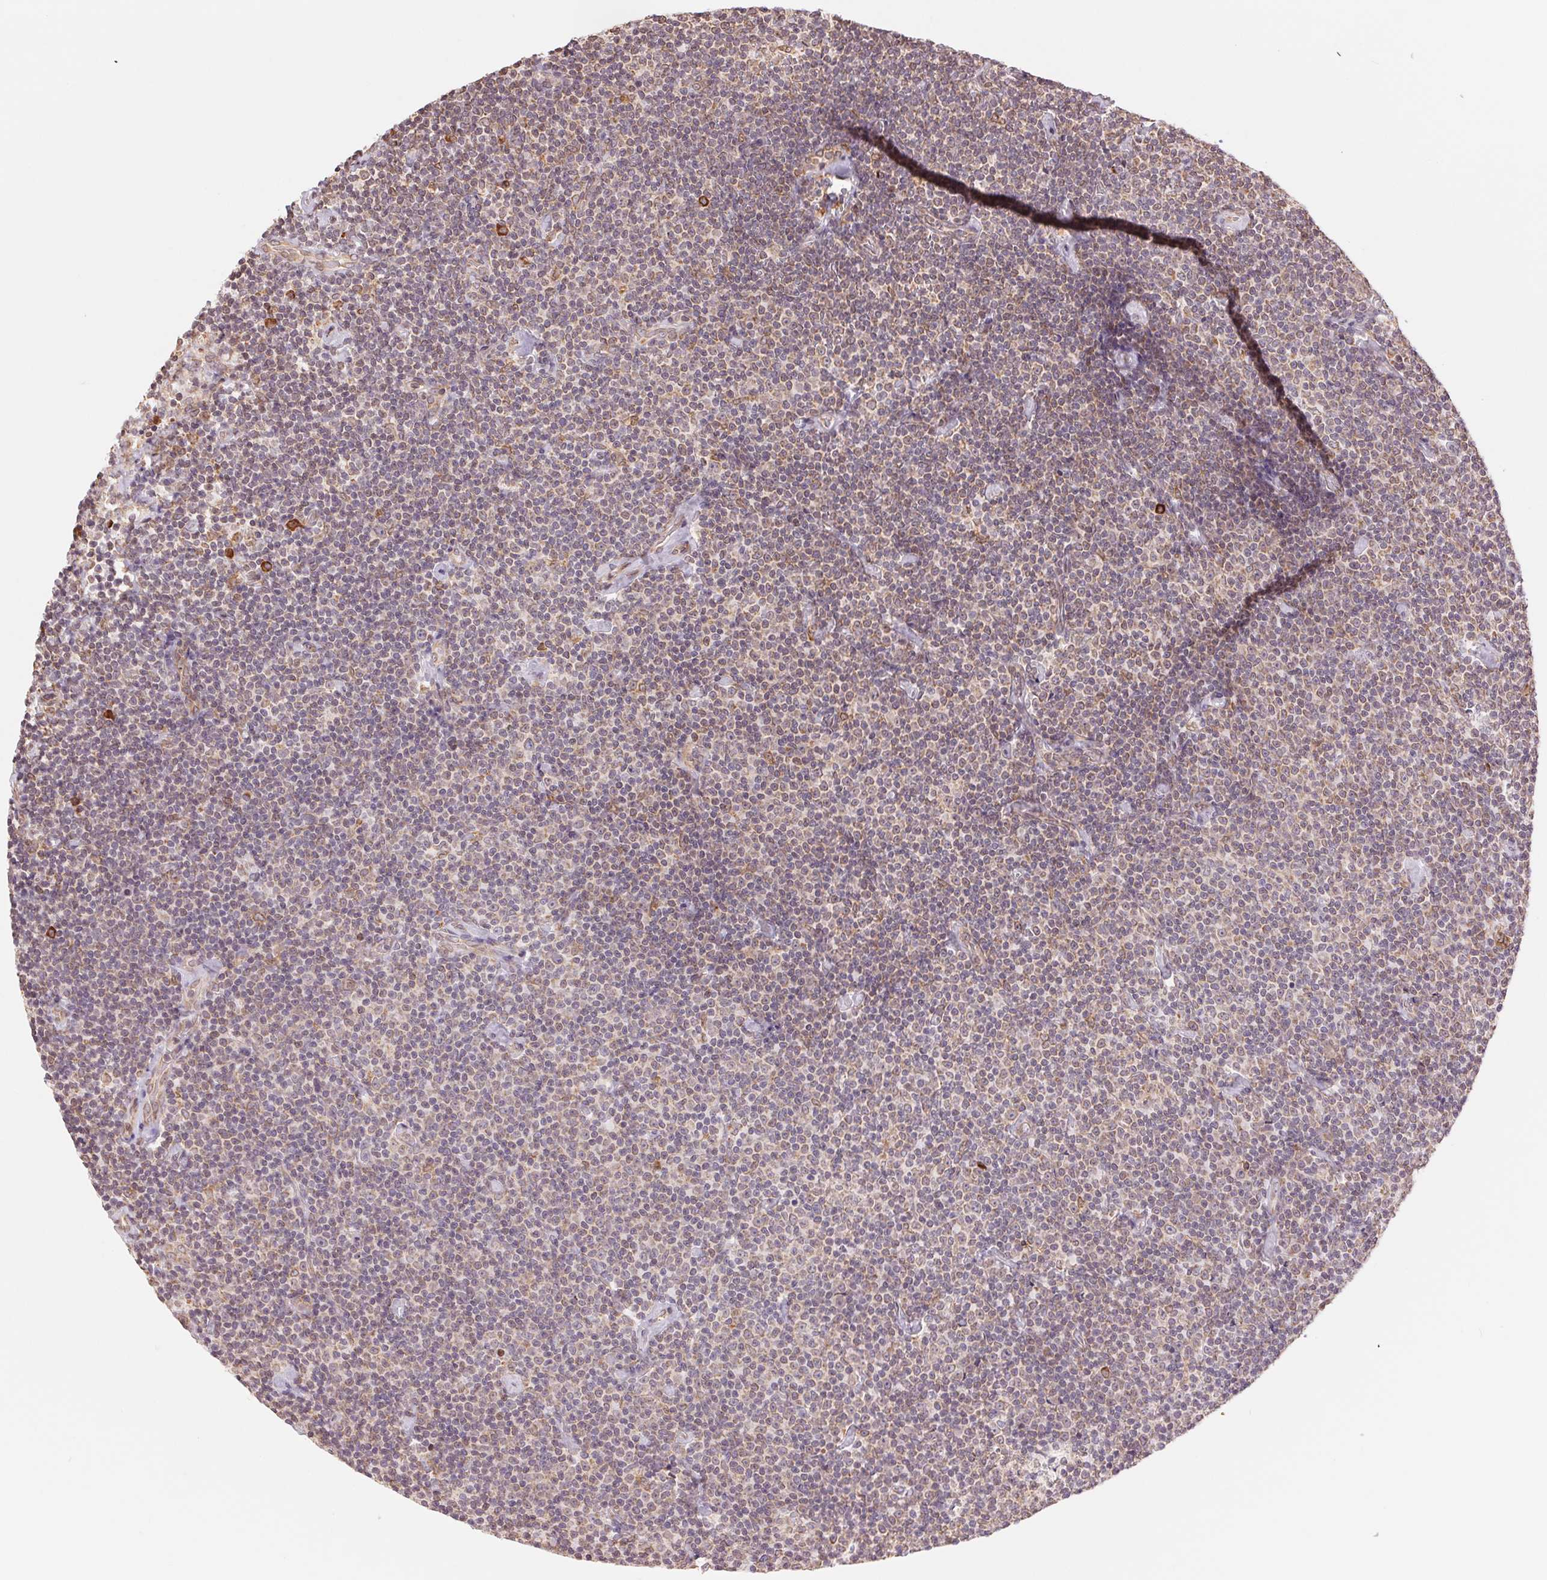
{"staining": {"intensity": "weak", "quantity": "25%-75%", "location": "cytoplasmic/membranous"}, "tissue": "lymphoma", "cell_type": "Tumor cells", "image_type": "cancer", "snomed": [{"axis": "morphology", "description": "Malignant lymphoma, non-Hodgkin's type, Low grade"}, {"axis": "topography", "description": "Lymph node"}], "caption": "DAB (3,3'-diaminobenzidine) immunohistochemical staining of human lymphoma exhibits weak cytoplasmic/membranous protein staining in about 25%-75% of tumor cells.", "gene": "RPN1", "patient": {"sex": "male", "age": 81}}